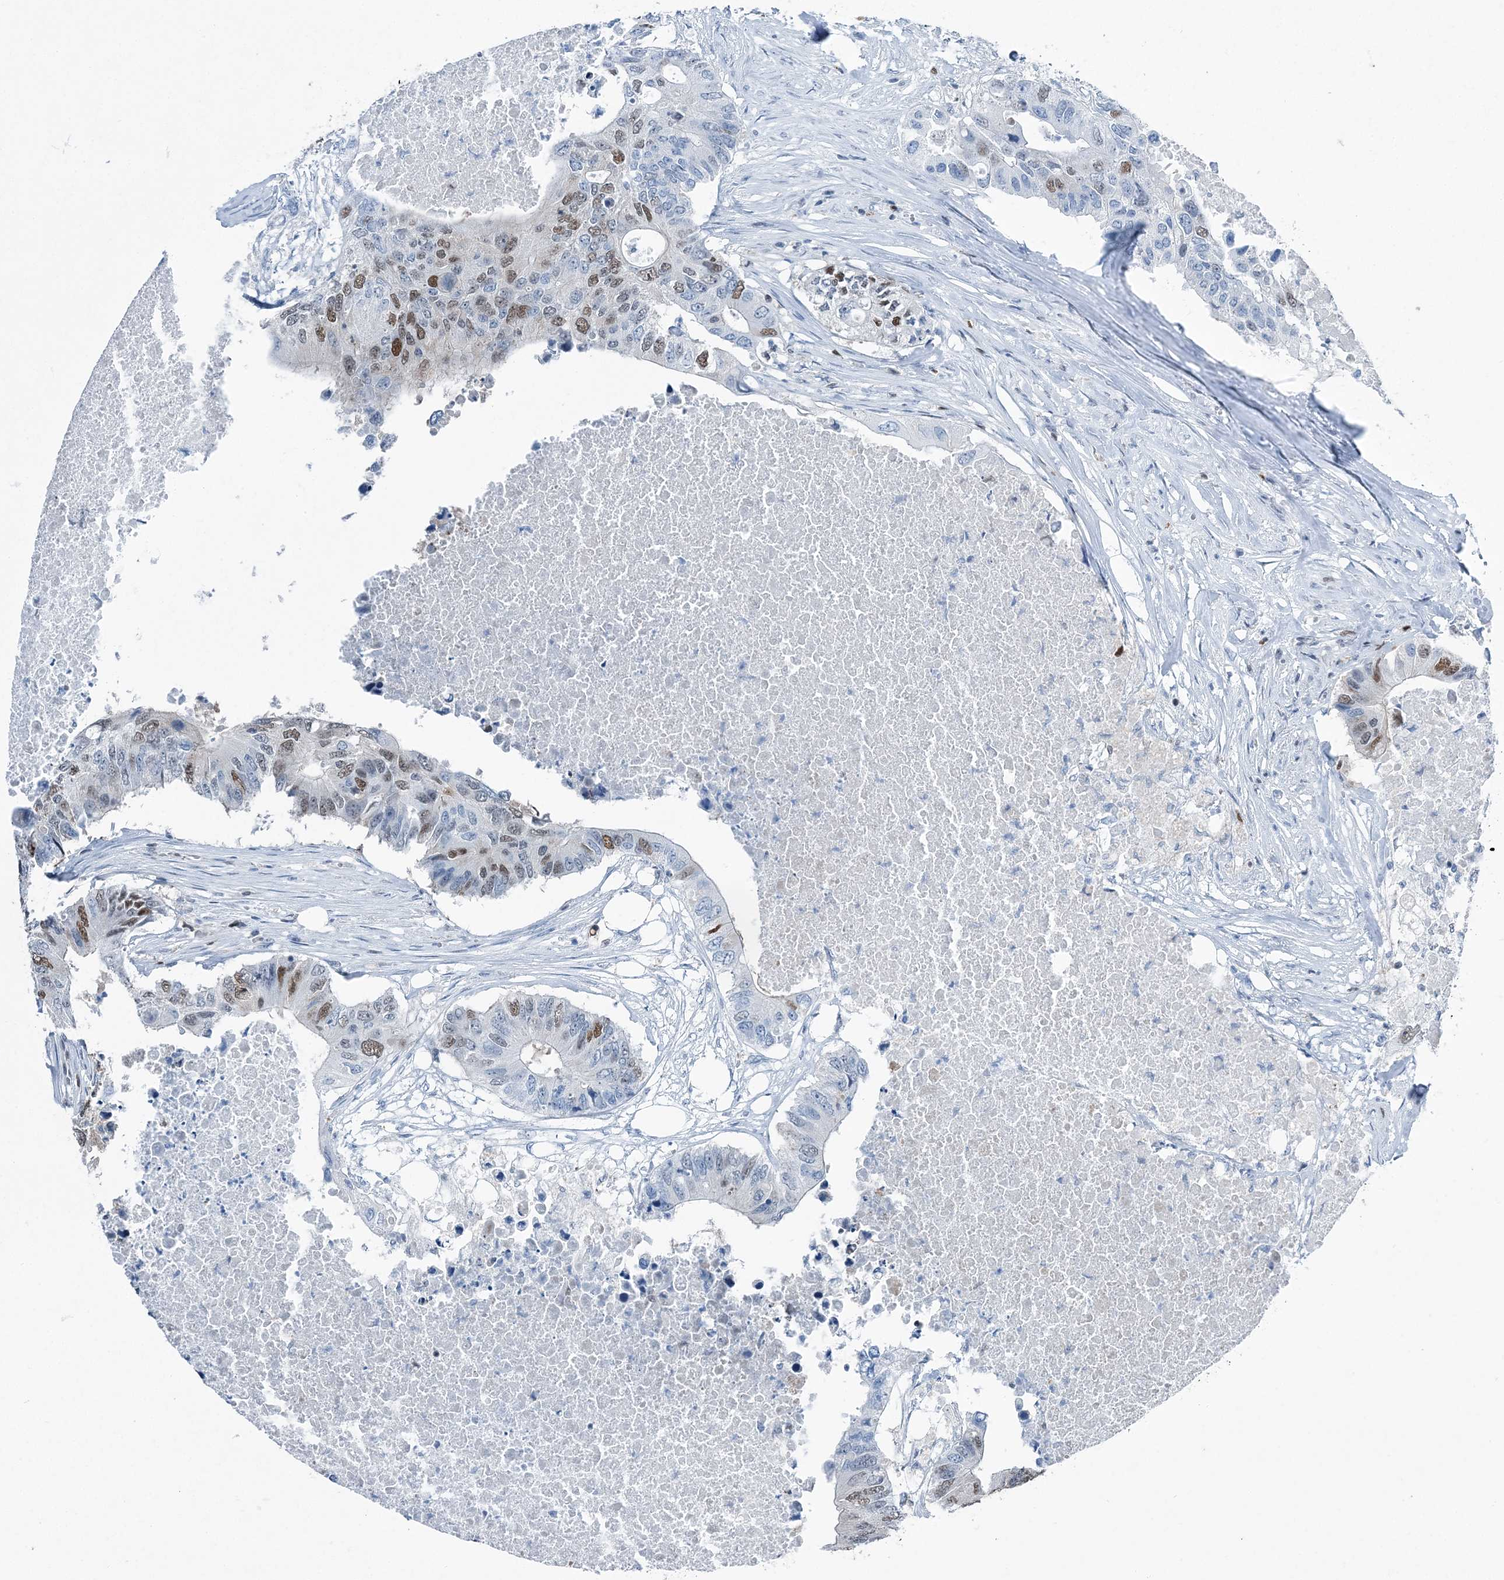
{"staining": {"intensity": "moderate", "quantity": "25%-75%", "location": "nuclear"}, "tissue": "colorectal cancer", "cell_type": "Tumor cells", "image_type": "cancer", "snomed": [{"axis": "morphology", "description": "Adenocarcinoma, NOS"}, {"axis": "topography", "description": "Colon"}], "caption": "The immunohistochemical stain highlights moderate nuclear positivity in tumor cells of colorectal adenocarcinoma tissue.", "gene": "HAT1", "patient": {"sex": "male", "age": 71}}